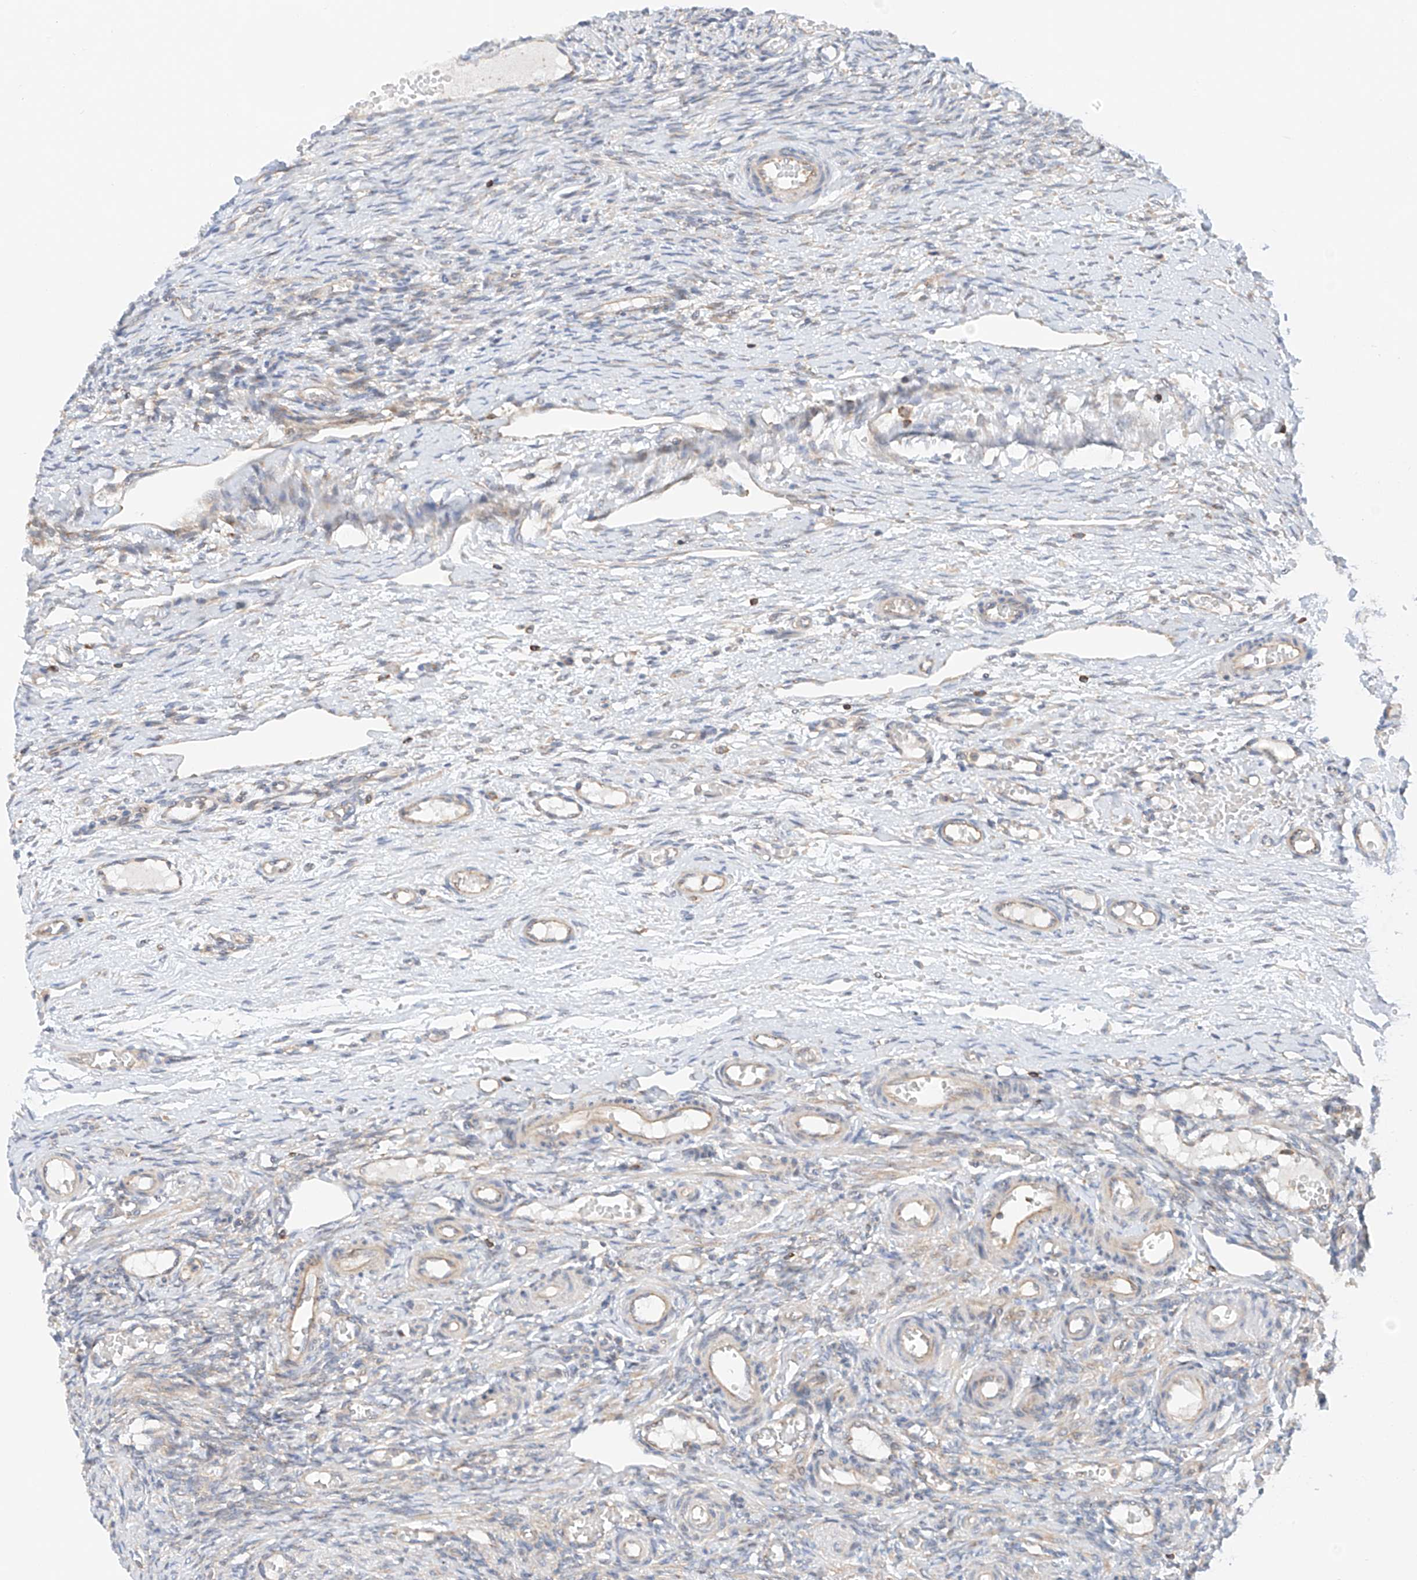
{"staining": {"intensity": "negative", "quantity": "none", "location": "none"}, "tissue": "ovary", "cell_type": "Ovarian stroma cells", "image_type": "normal", "snomed": [{"axis": "morphology", "description": "Adenocarcinoma, NOS"}, {"axis": "topography", "description": "Endometrium"}], "caption": "Protein analysis of normal ovary reveals no significant staining in ovarian stroma cells. Brightfield microscopy of IHC stained with DAB (3,3'-diaminobenzidine) (brown) and hematoxylin (blue), captured at high magnification.", "gene": "MFN2", "patient": {"sex": "female", "age": 32}}